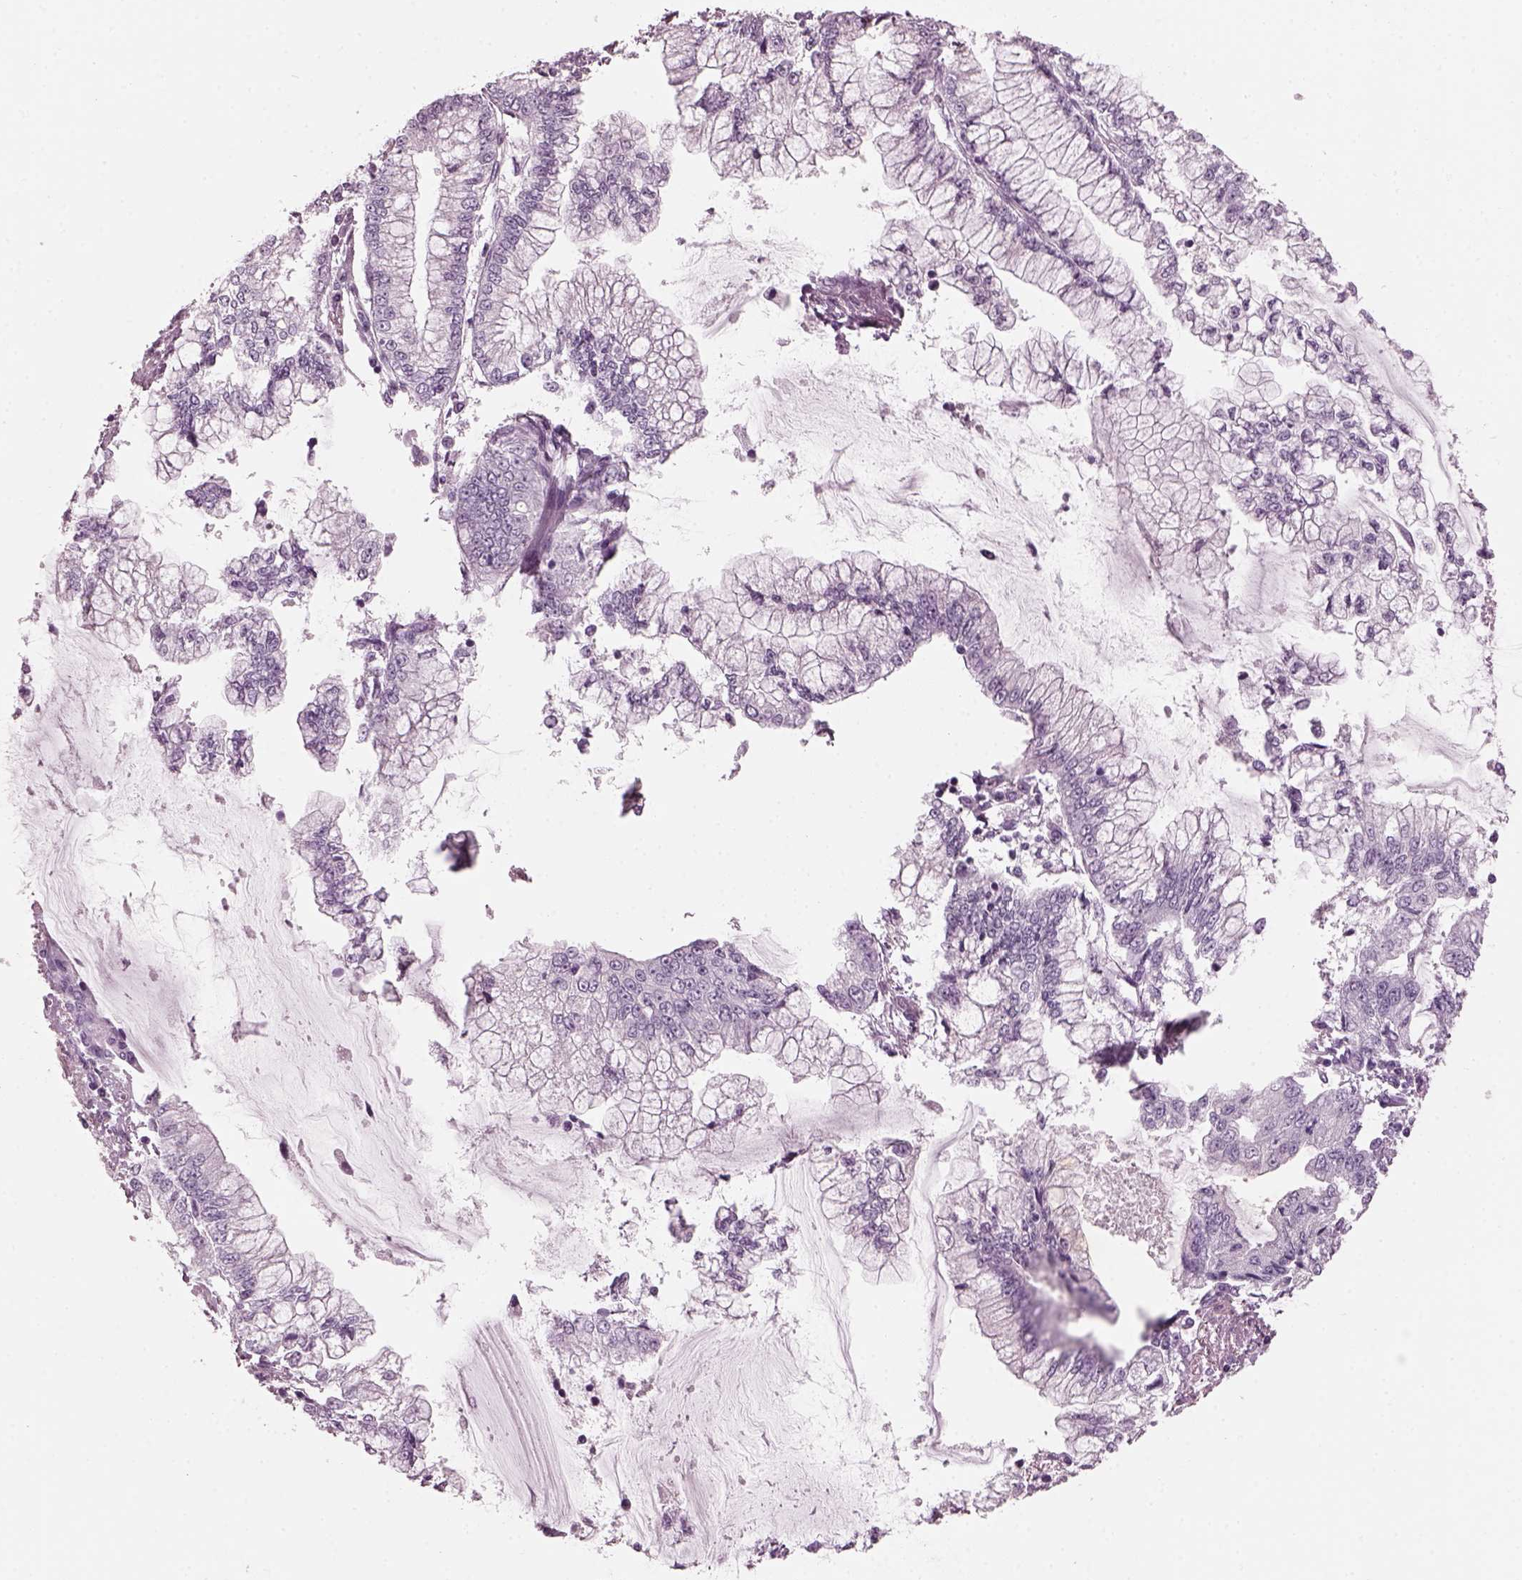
{"staining": {"intensity": "negative", "quantity": "none", "location": "none"}, "tissue": "stomach cancer", "cell_type": "Tumor cells", "image_type": "cancer", "snomed": [{"axis": "morphology", "description": "Adenocarcinoma, NOS"}, {"axis": "topography", "description": "Stomach, upper"}], "caption": "Protein analysis of stomach cancer (adenocarcinoma) displays no significant positivity in tumor cells. The staining is performed using DAB (3,3'-diaminobenzidine) brown chromogen with nuclei counter-stained in using hematoxylin.", "gene": "RCVRN", "patient": {"sex": "female", "age": 74}}